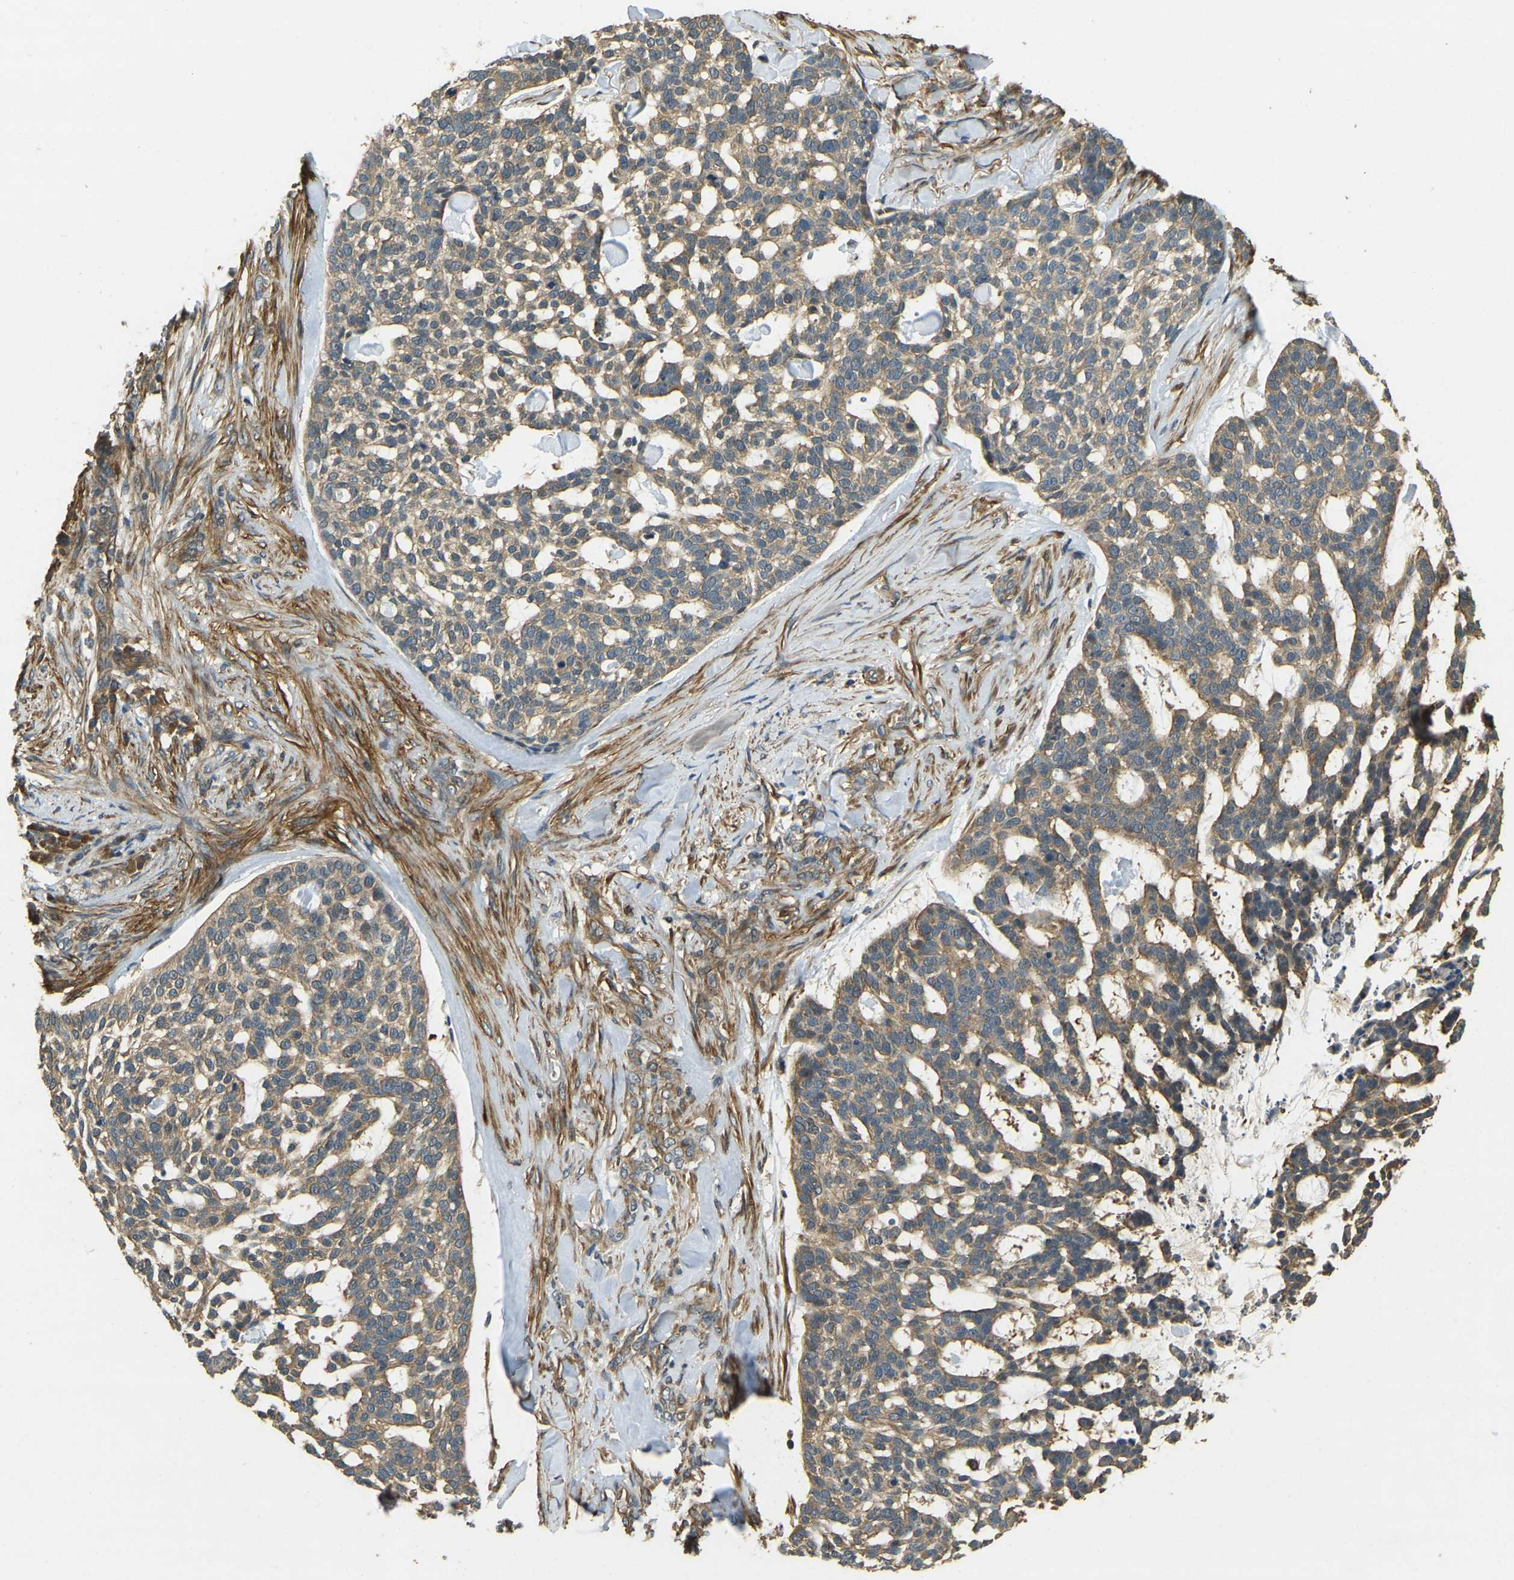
{"staining": {"intensity": "moderate", "quantity": ">75%", "location": "cytoplasmic/membranous"}, "tissue": "skin cancer", "cell_type": "Tumor cells", "image_type": "cancer", "snomed": [{"axis": "morphology", "description": "Basal cell carcinoma"}, {"axis": "topography", "description": "Skin"}], "caption": "This photomicrograph reveals immunohistochemistry (IHC) staining of human skin cancer (basal cell carcinoma), with medium moderate cytoplasmic/membranous positivity in about >75% of tumor cells.", "gene": "ERGIC1", "patient": {"sex": "female", "age": 64}}